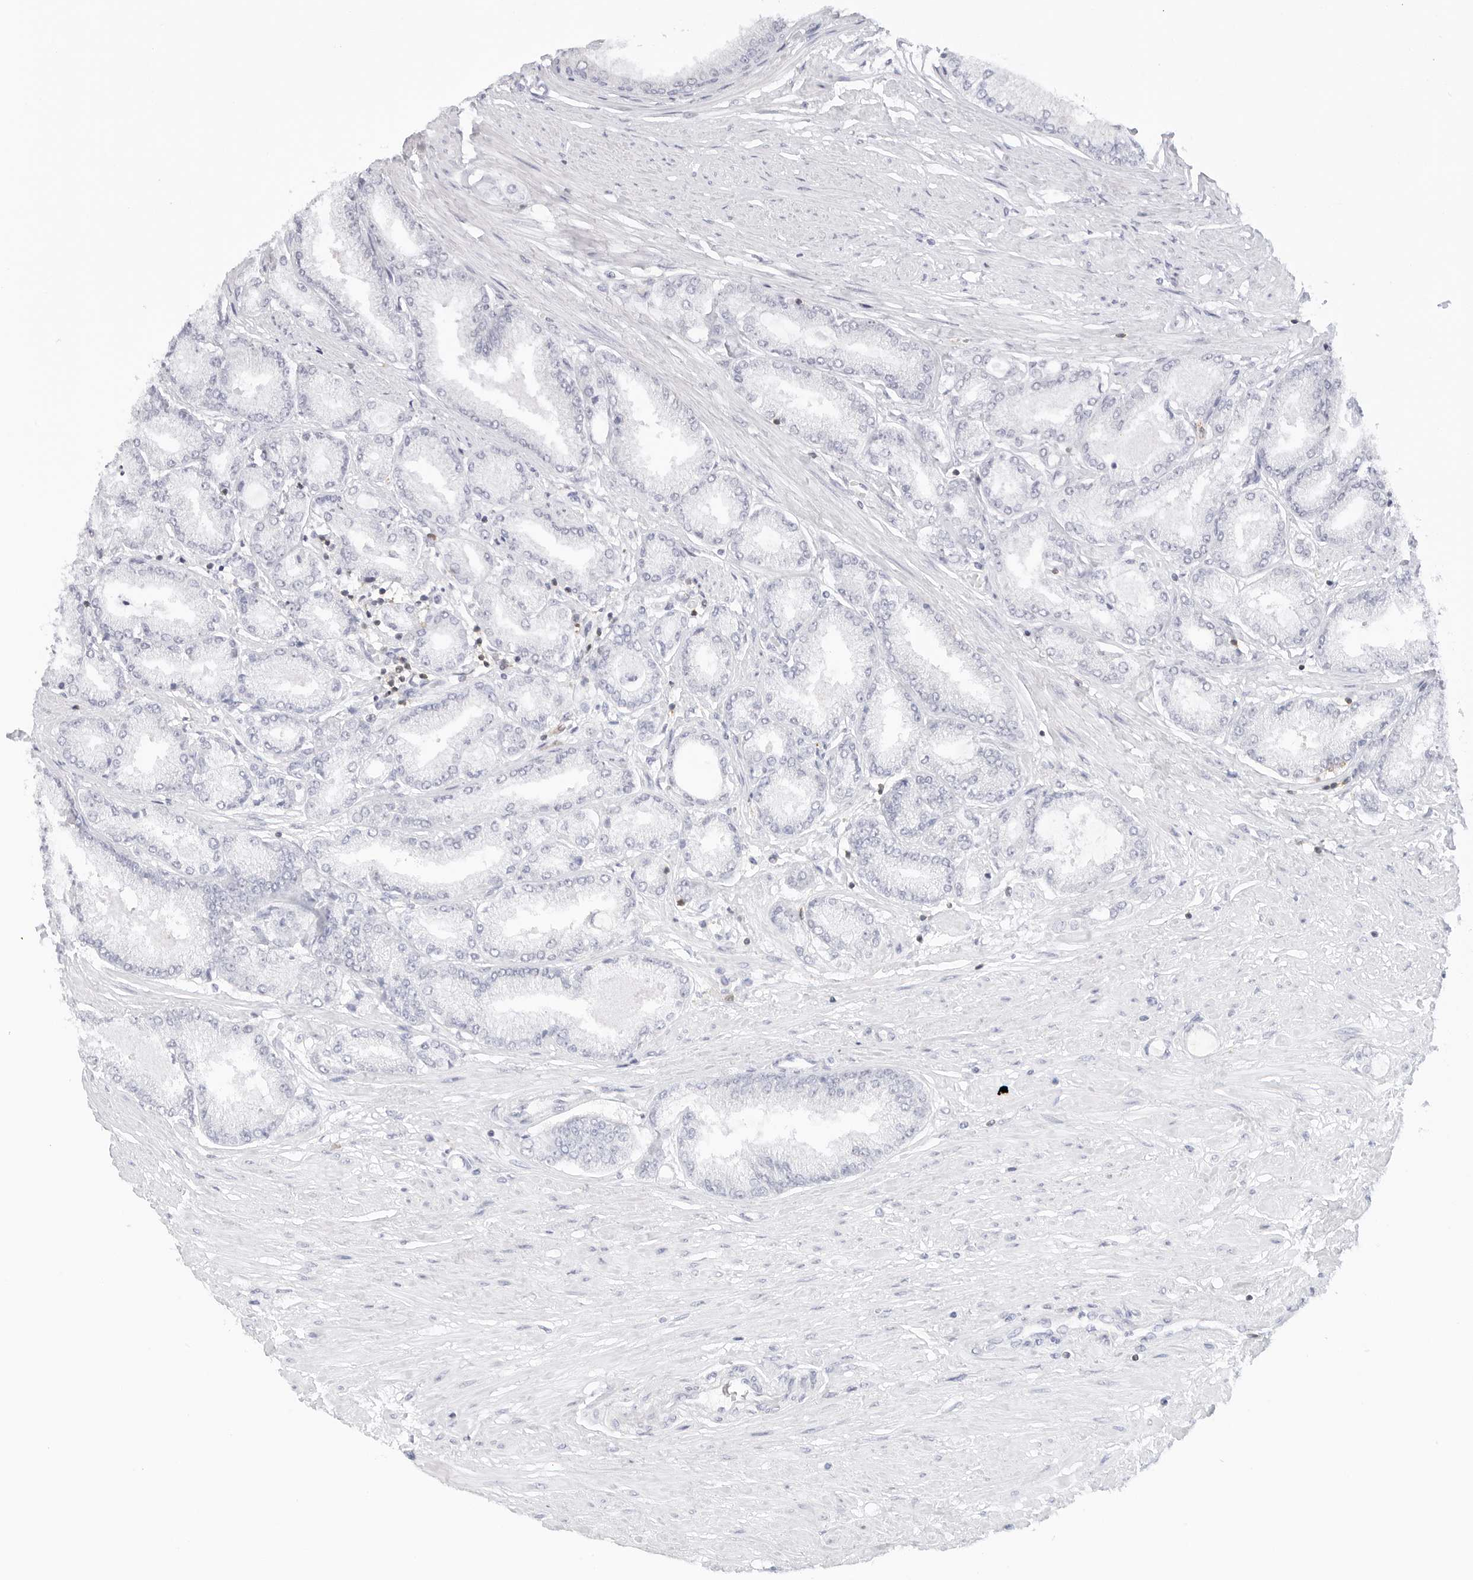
{"staining": {"intensity": "negative", "quantity": "none", "location": "none"}, "tissue": "prostate cancer", "cell_type": "Tumor cells", "image_type": "cancer", "snomed": [{"axis": "morphology", "description": "Adenocarcinoma, Low grade"}, {"axis": "topography", "description": "Prostate"}], "caption": "IHC photomicrograph of prostate low-grade adenocarcinoma stained for a protein (brown), which shows no positivity in tumor cells.", "gene": "SLC9A3R1", "patient": {"sex": "male", "age": 63}}